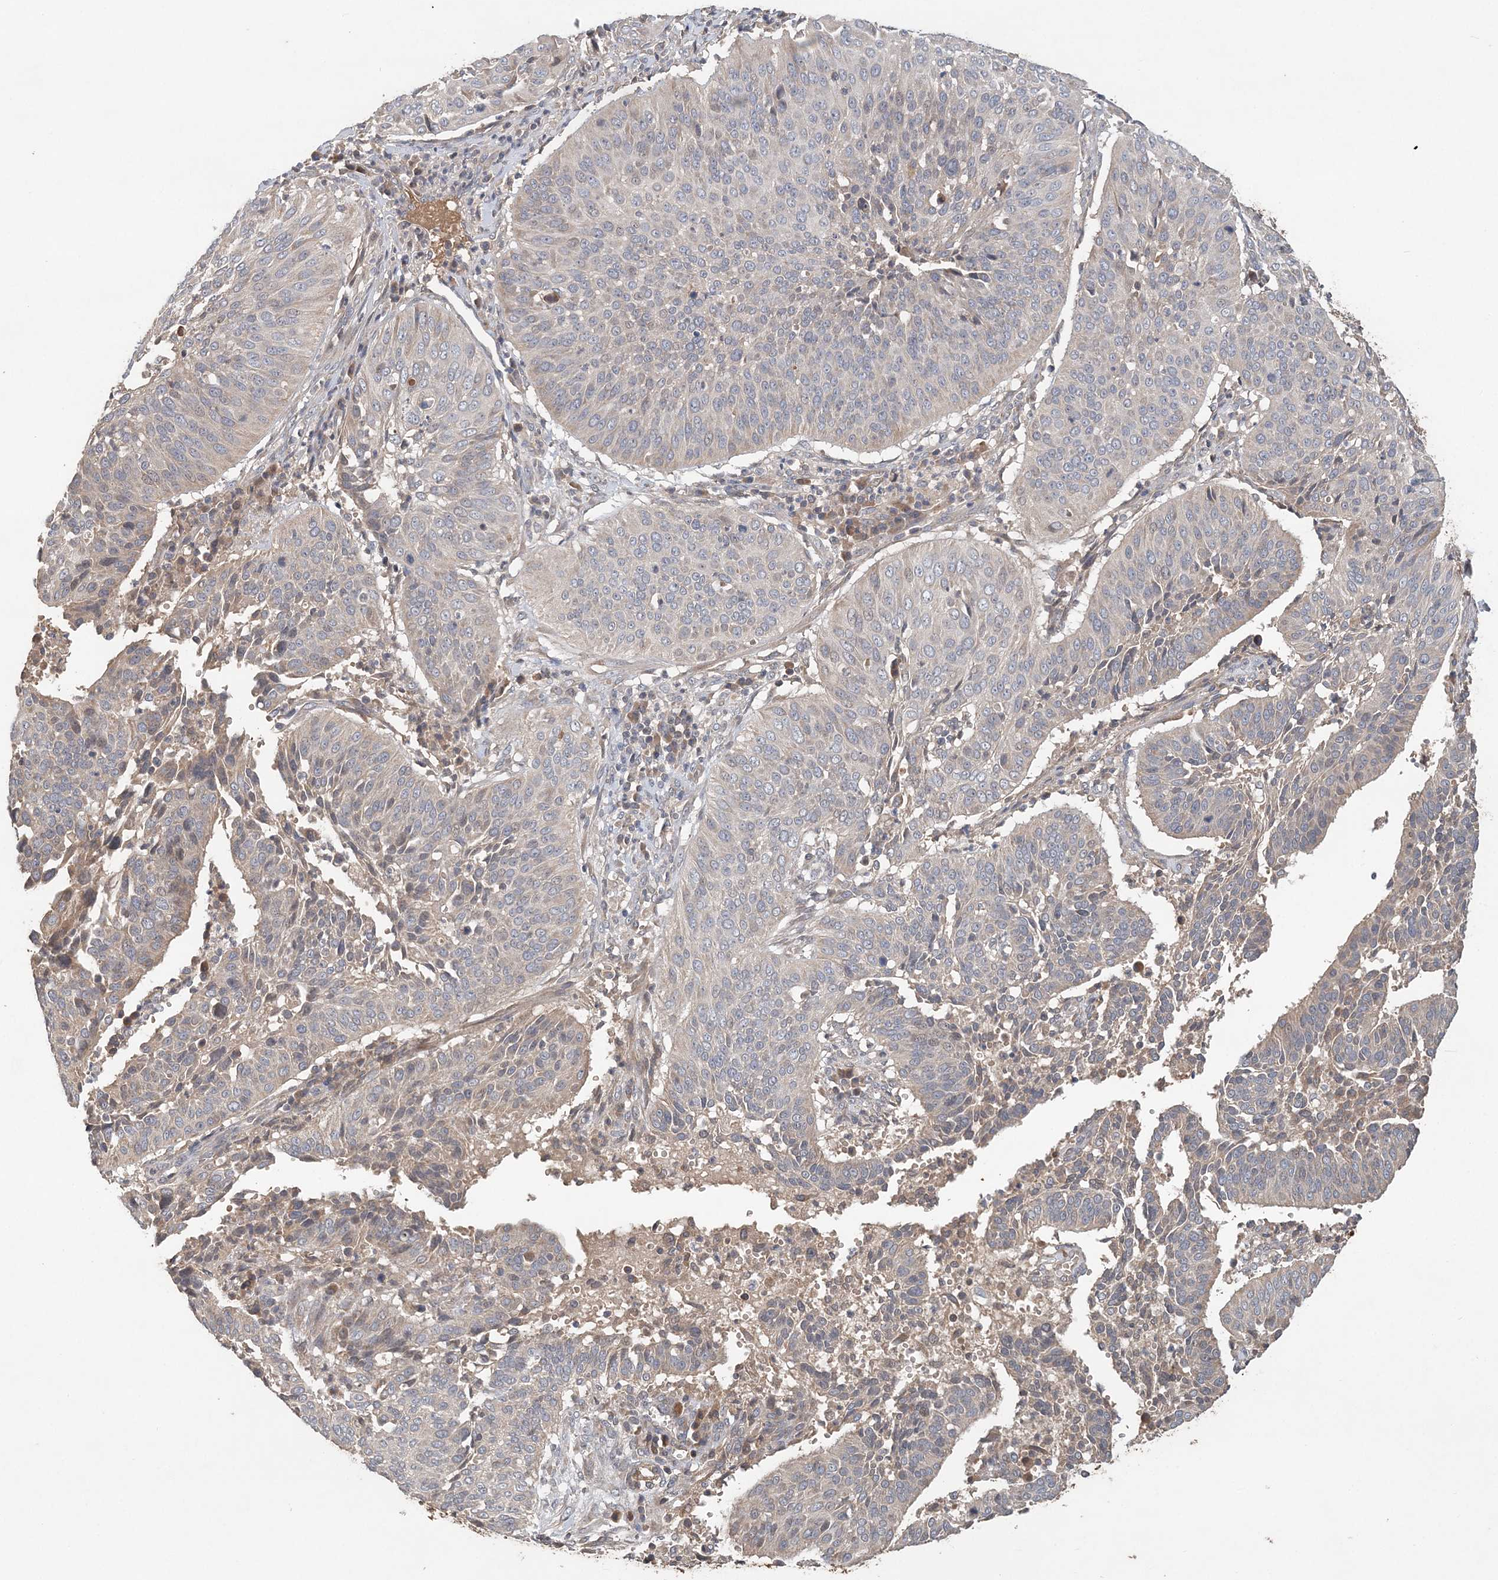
{"staining": {"intensity": "negative", "quantity": "none", "location": "none"}, "tissue": "cervical cancer", "cell_type": "Tumor cells", "image_type": "cancer", "snomed": [{"axis": "morphology", "description": "Normal tissue, NOS"}, {"axis": "morphology", "description": "Squamous cell carcinoma, NOS"}, {"axis": "topography", "description": "Cervix"}], "caption": "There is no significant staining in tumor cells of squamous cell carcinoma (cervical).", "gene": "SYCP3", "patient": {"sex": "female", "age": 39}}